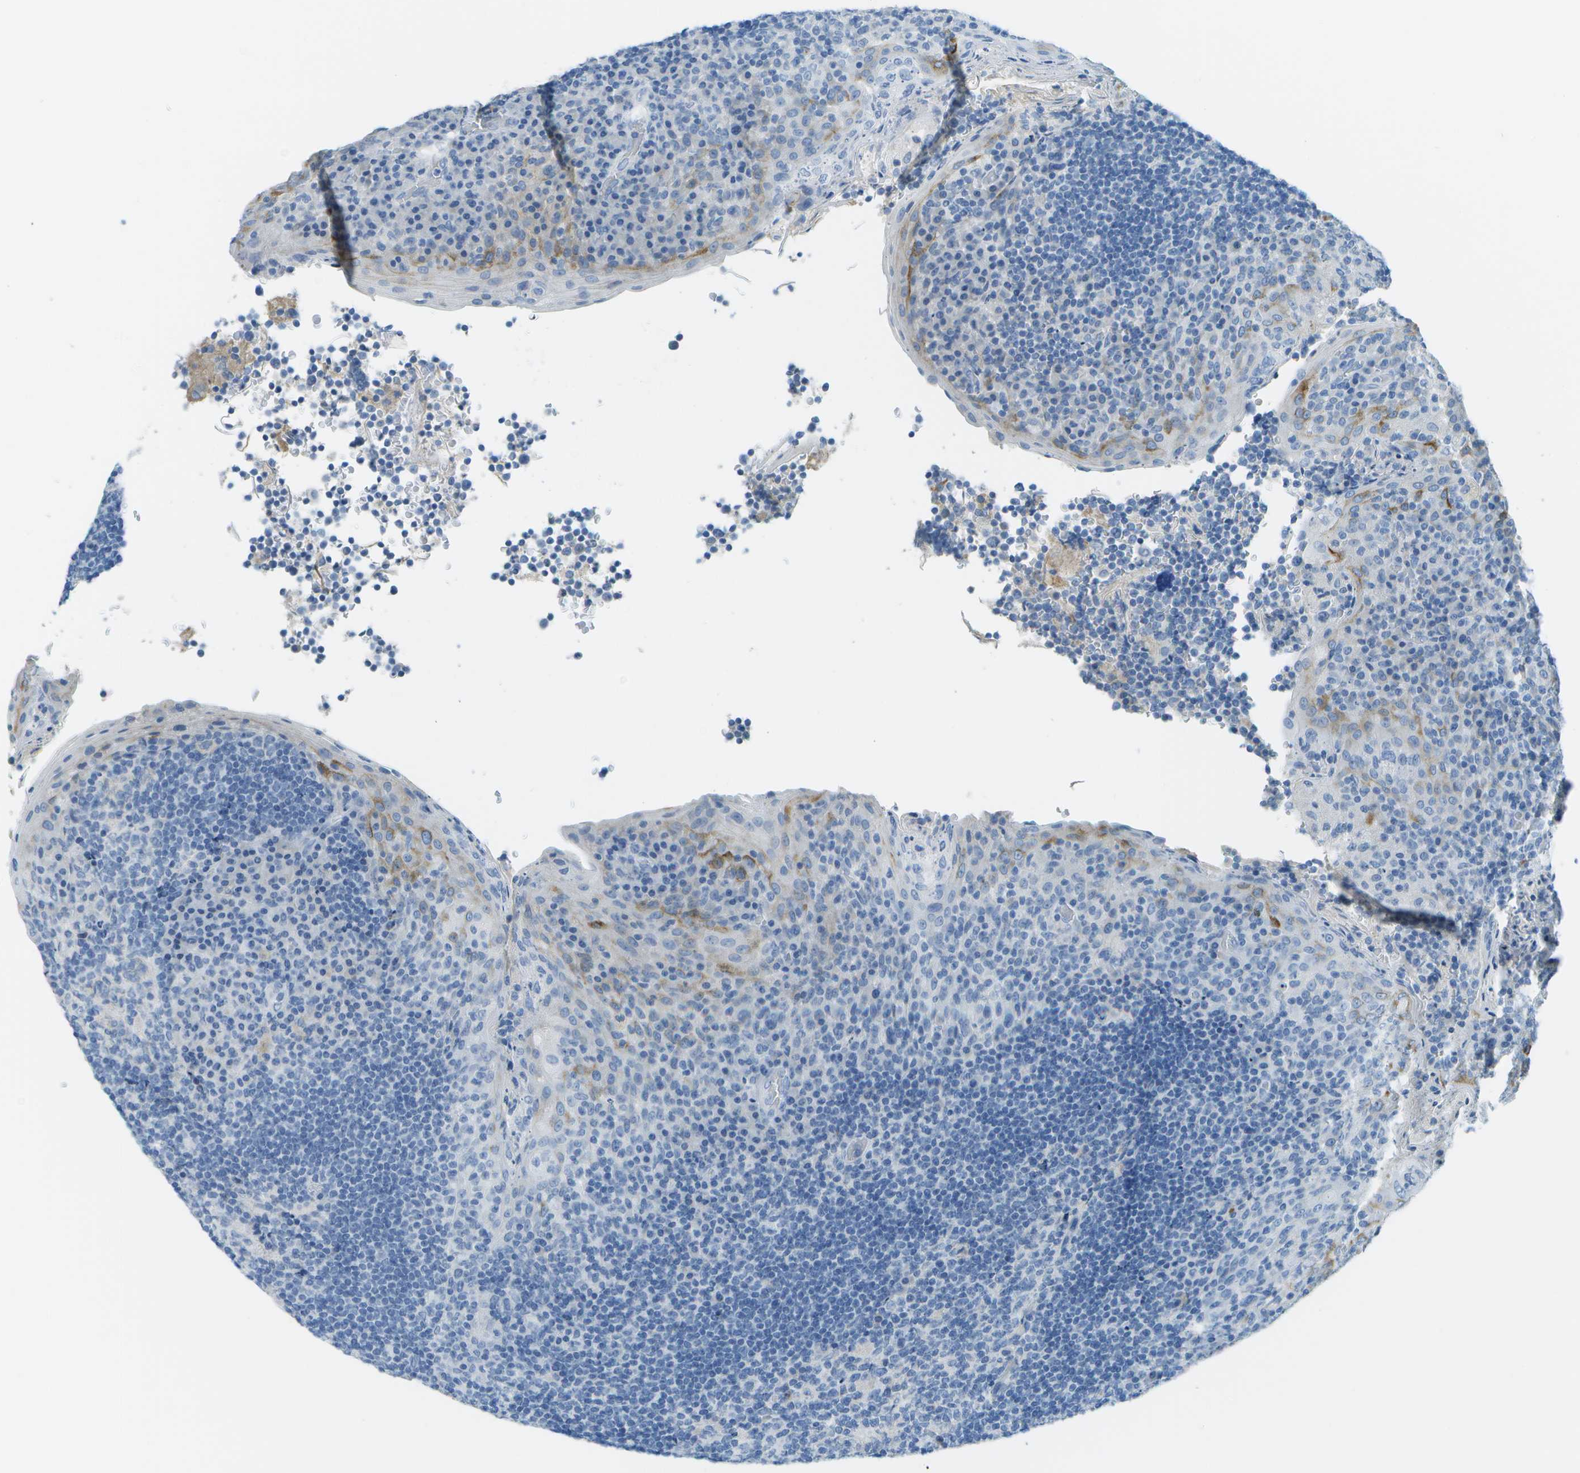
{"staining": {"intensity": "negative", "quantity": "none", "location": "none"}, "tissue": "tonsil", "cell_type": "Germinal center cells", "image_type": "normal", "snomed": [{"axis": "morphology", "description": "Normal tissue, NOS"}, {"axis": "topography", "description": "Tonsil"}], "caption": "Immunohistochemistry photomicrograph of benign tonsil: tonsil stained with DAB (3,3'-diaminobenzidine) demonstrates no significant protein positivity in germinal center cells.", "gene": "C1S", "patient": {"sex": "male", "age": 17}}